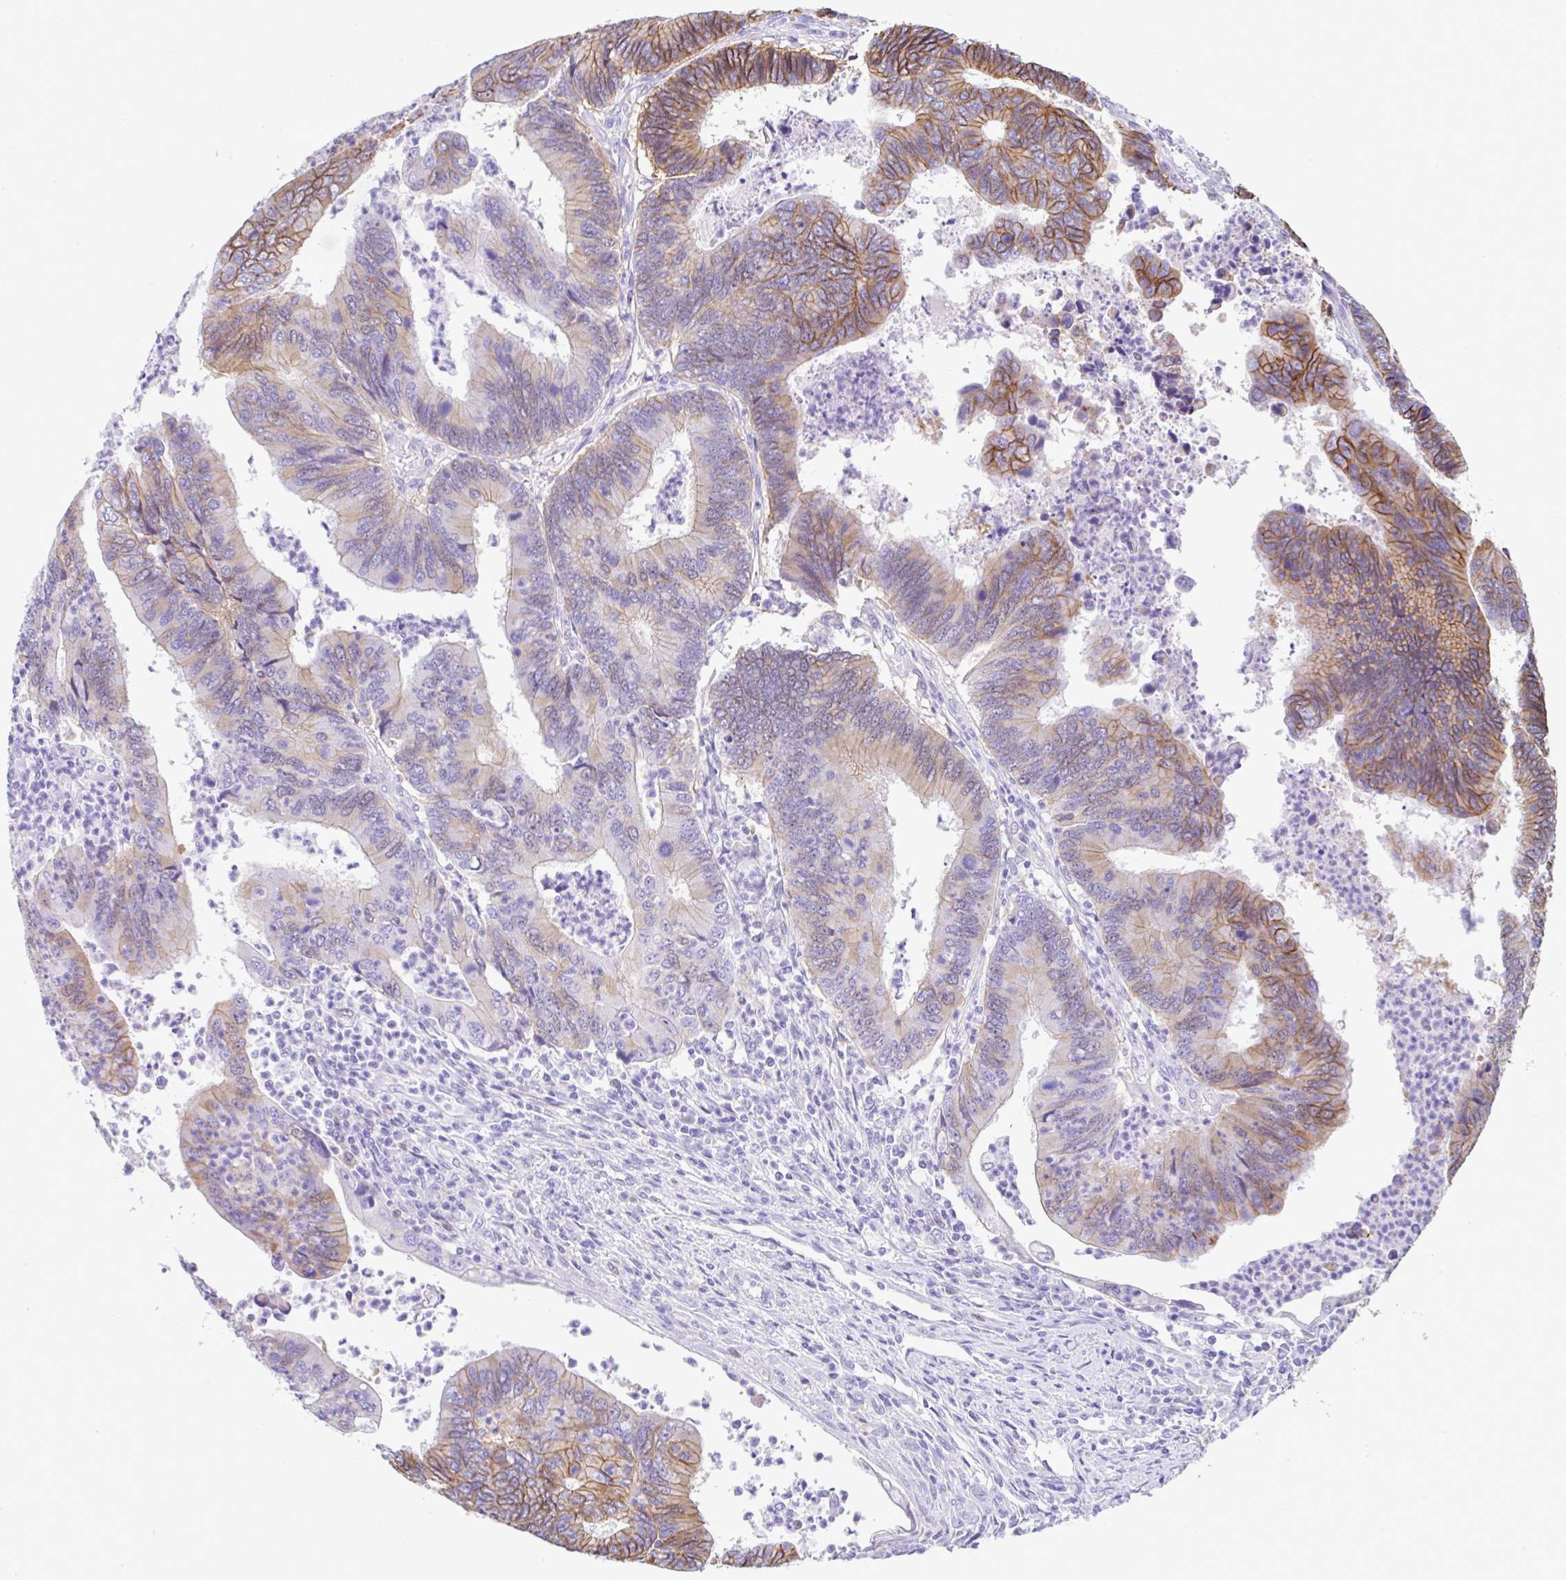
{"staining": {"intensity": "moderate", "quantity": "25%-75%", "location": "cytoplasmic/membranous"}, "tissue": "colorectal cancer", "cell_type": "Tumor cells", "image_type": "cancer", "snomed": [{"axis": "morphology", "description": "Adenocarcinoma, NOS"}, {"axis": "topography", "description": "Colon"}], "caption": "Protein staining reveals moderate cytoplasmic/membranous expression in approximately 25%-75% of tumor cells in colorectal adenocarcinoma.", "gene": "RRM2", "patient": {"sex": "female", "age": 67}}